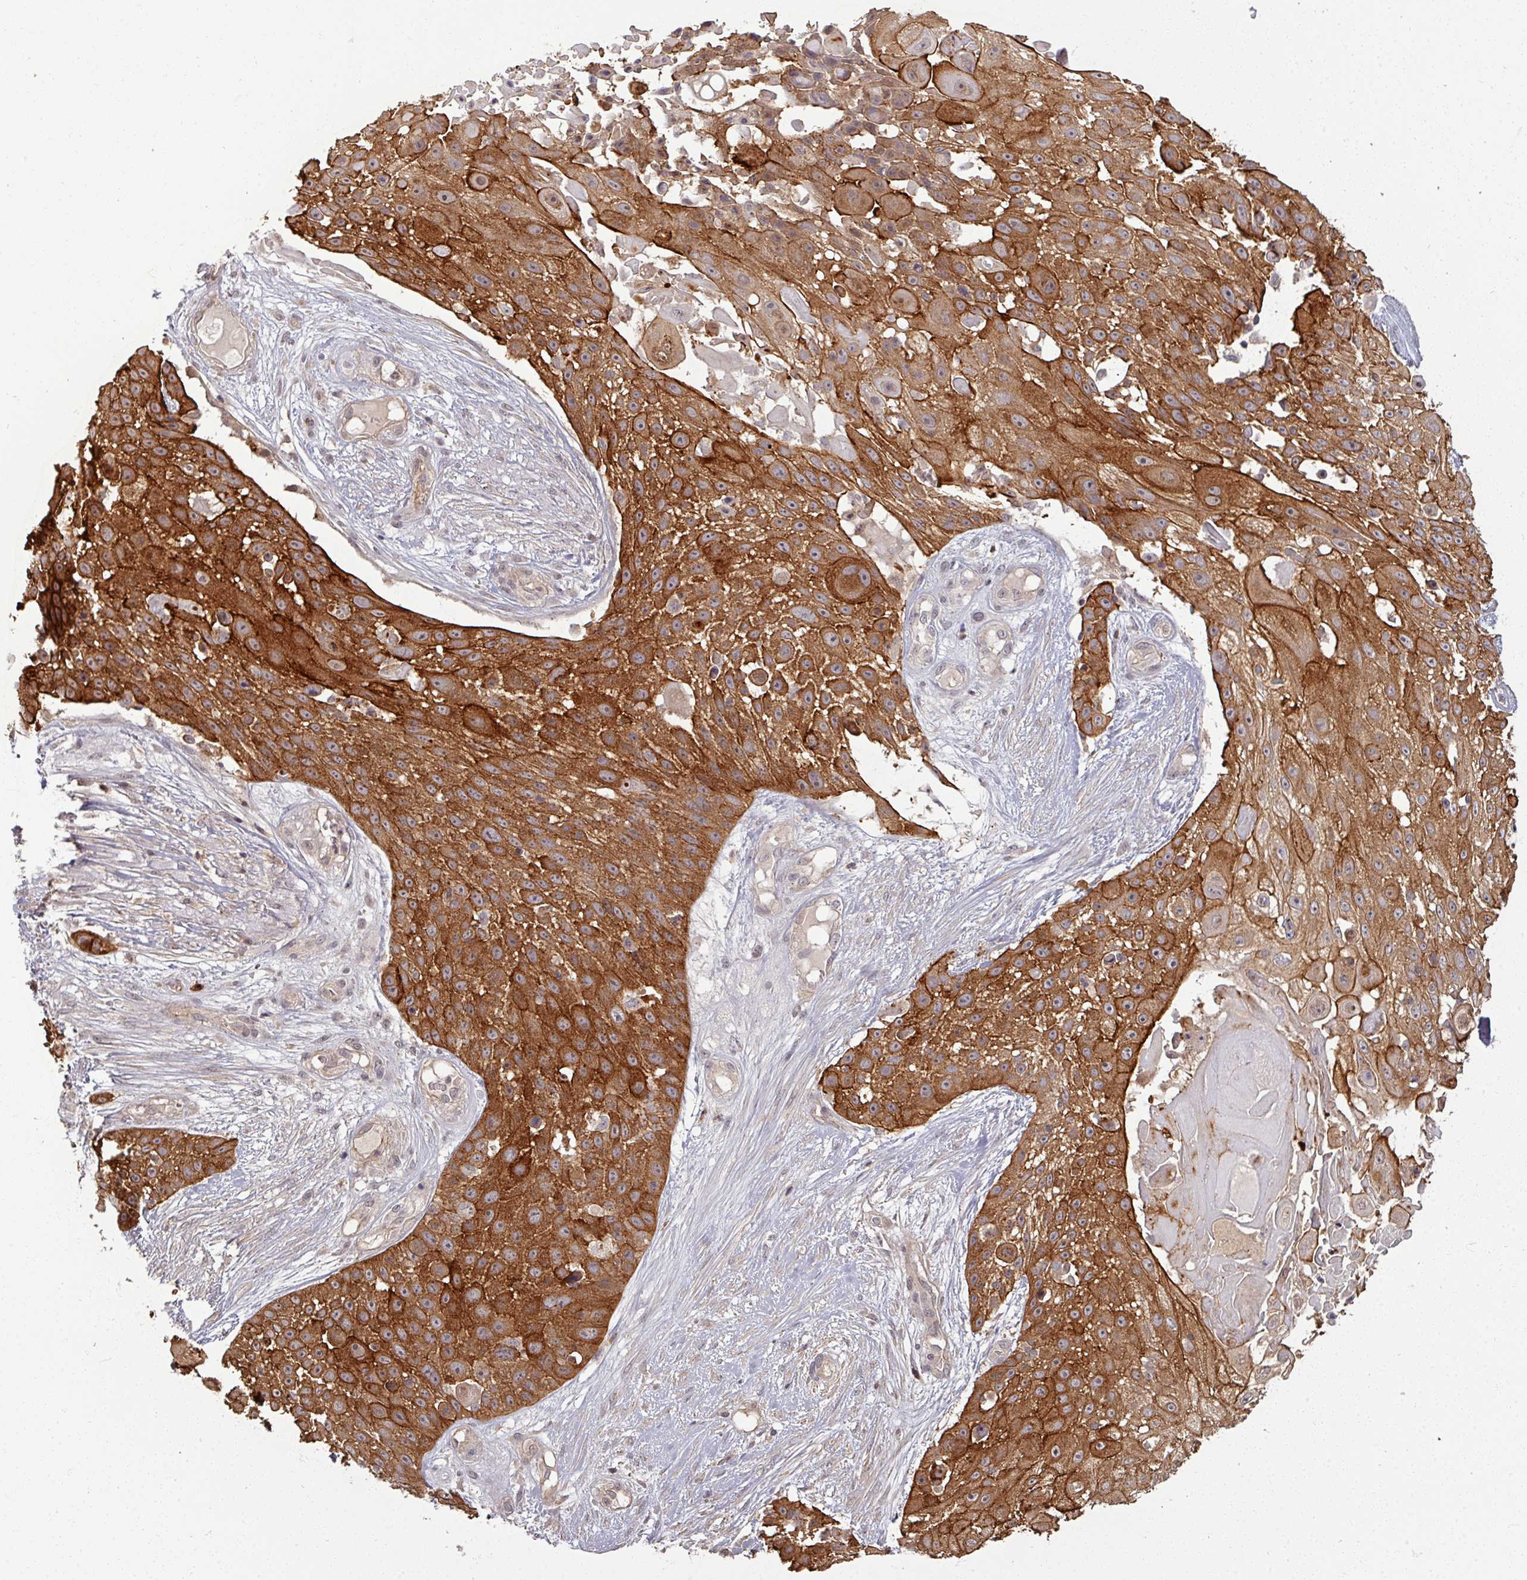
{"staining": {"intensity": "strong", "quantity": ">75%", "location": "cytoplasmic/membranous"}, "tissue": "skin cancer", "cell_type": "Tumor cells", "image_type": "cancer", "snomed": [{"axis": "morphology", "description": "Squamous cell carcinoma, NOS"}, {"axis": "topography", "description": "Skin"}], "caption": "An IHC micrograph of tumor tissue is shown. Protein staining in brown shows strong cytoplasmic/membranous positivity in skin cancer within tumor cells.", "gene": "TUSC3", "patient": {"sex": "female", "age": 86}}